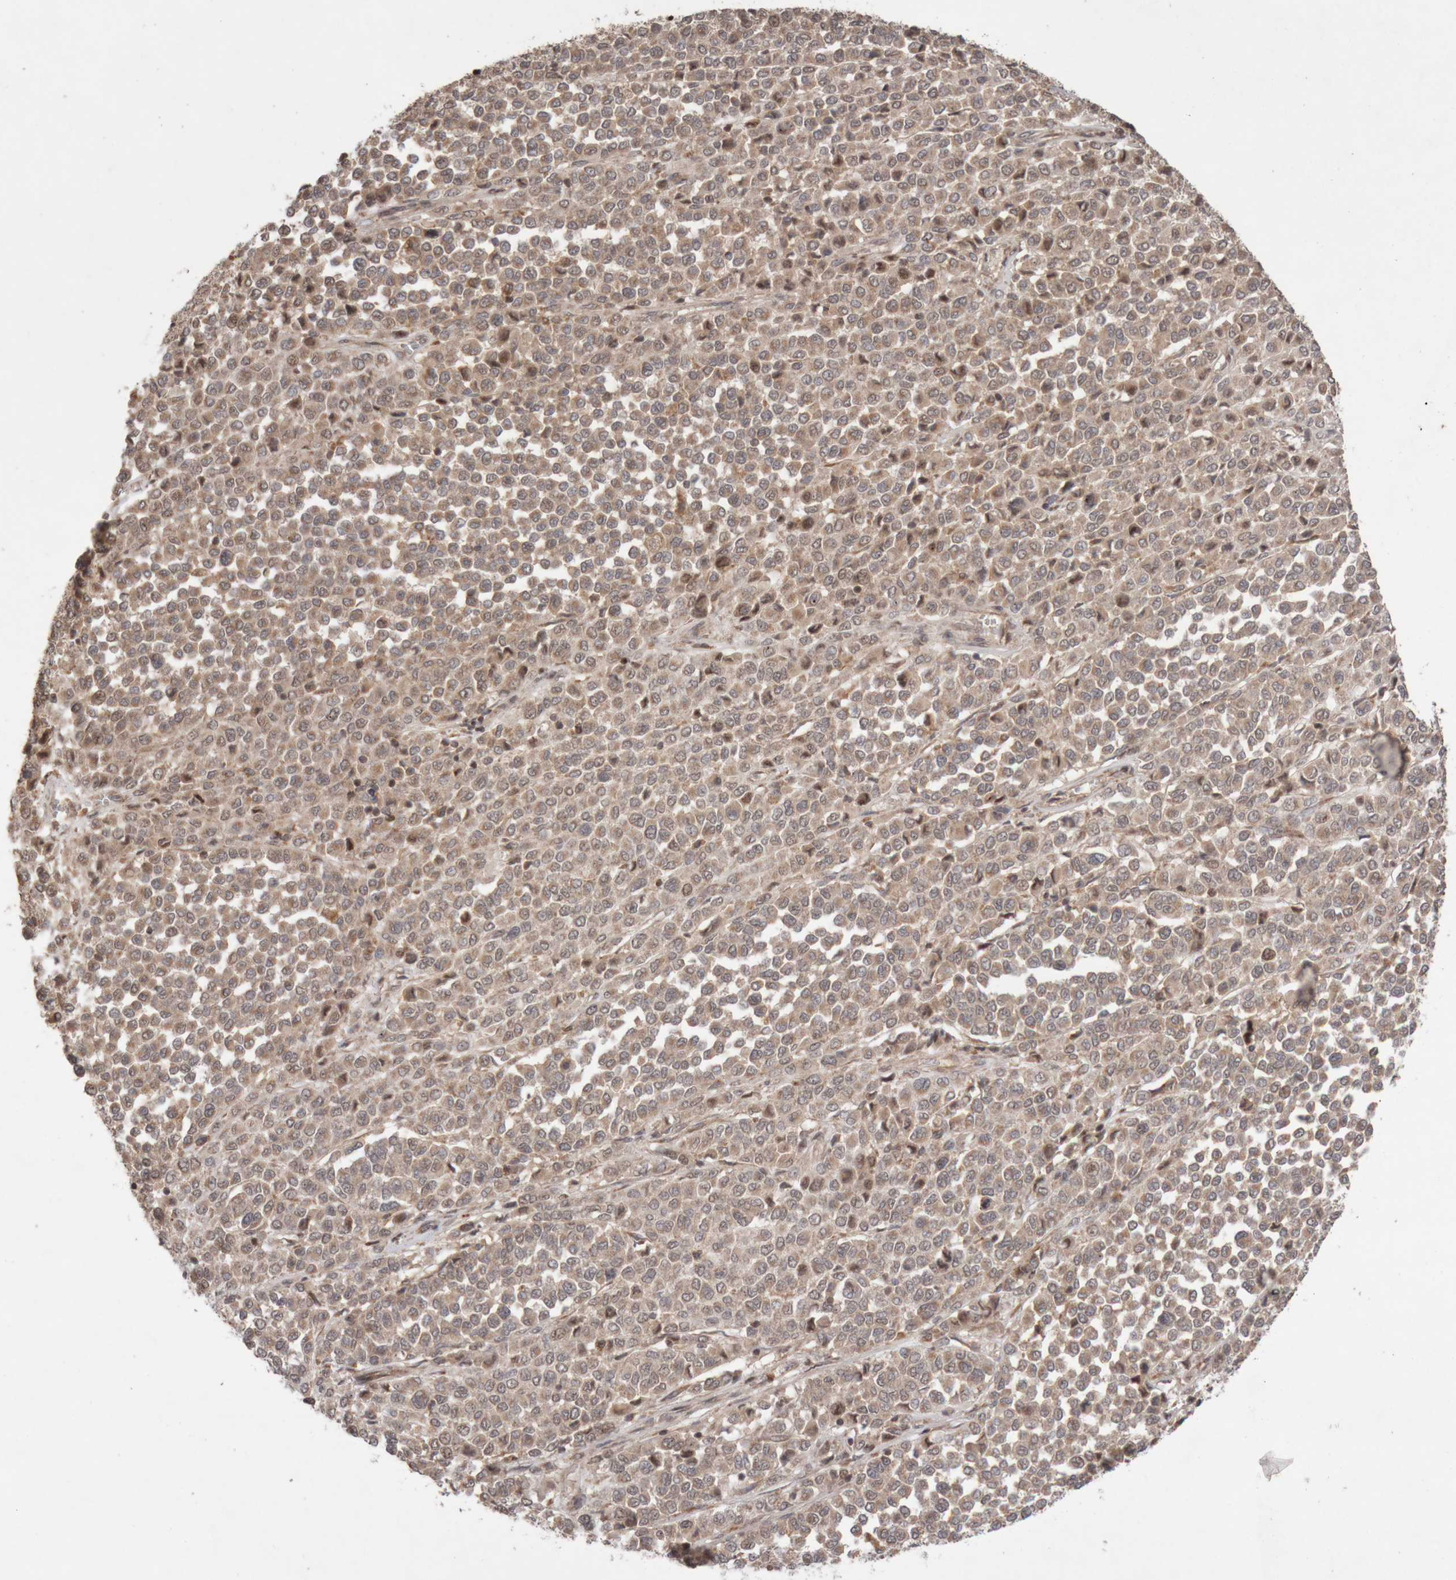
{"staining": {"intensity": "weak", "quantity": ">75%", "location": "cytoplasmic/membranous"}, "tissue": "melanoma", "cell_type": "Tumor cells", "image_type": "cancer", "snomed": [{"axis": "morphology", "description": "Malignant melanoma, Metastatic site"}, {"axis": "topography", "description": "Pancreas"}], "caption": "A brown stain labels weak cytoplasmic/membranous staining of a protein in human melanoma tumor cells.", "gene": "KIF21B", "patient": {"sex": "female", "age": 30}}